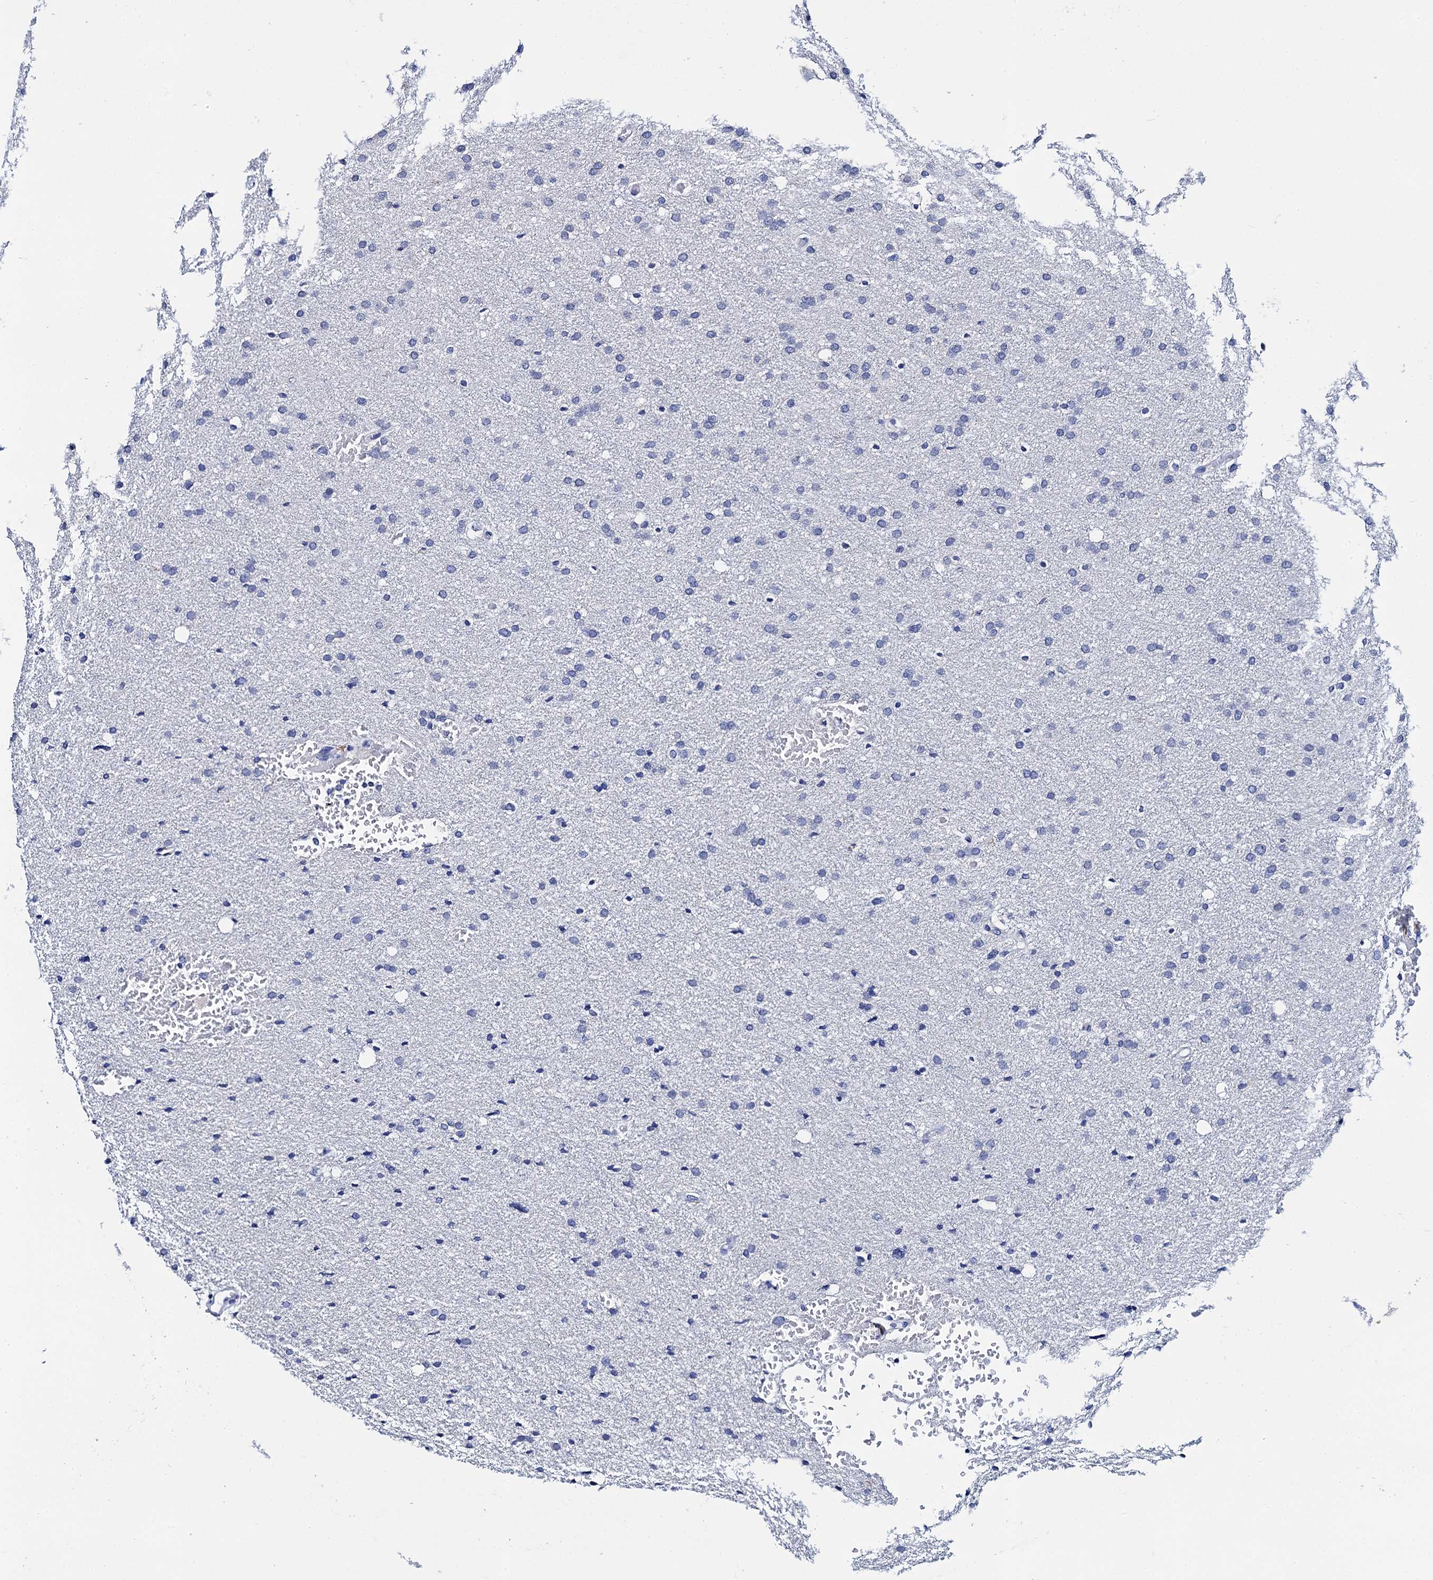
{"staining": {"intensity": "negative", "quantity": "none", "location": "none"}, "tissue": "glioma", "cell_type": "Tumor cells", "image_type": "cancer", "snomed": [{"axis": "morphology", "description": "Glioma, malignant, High grade"}, {"axis": "topography", "description": "Cerebral cortex"}], "caption": "High-grade glioma (malignant) was stained to show a protein in brown. There is no significant staining in tumor cells.", "gene": "LYPD3", "patient": {"sex": "female", "age": 36}}